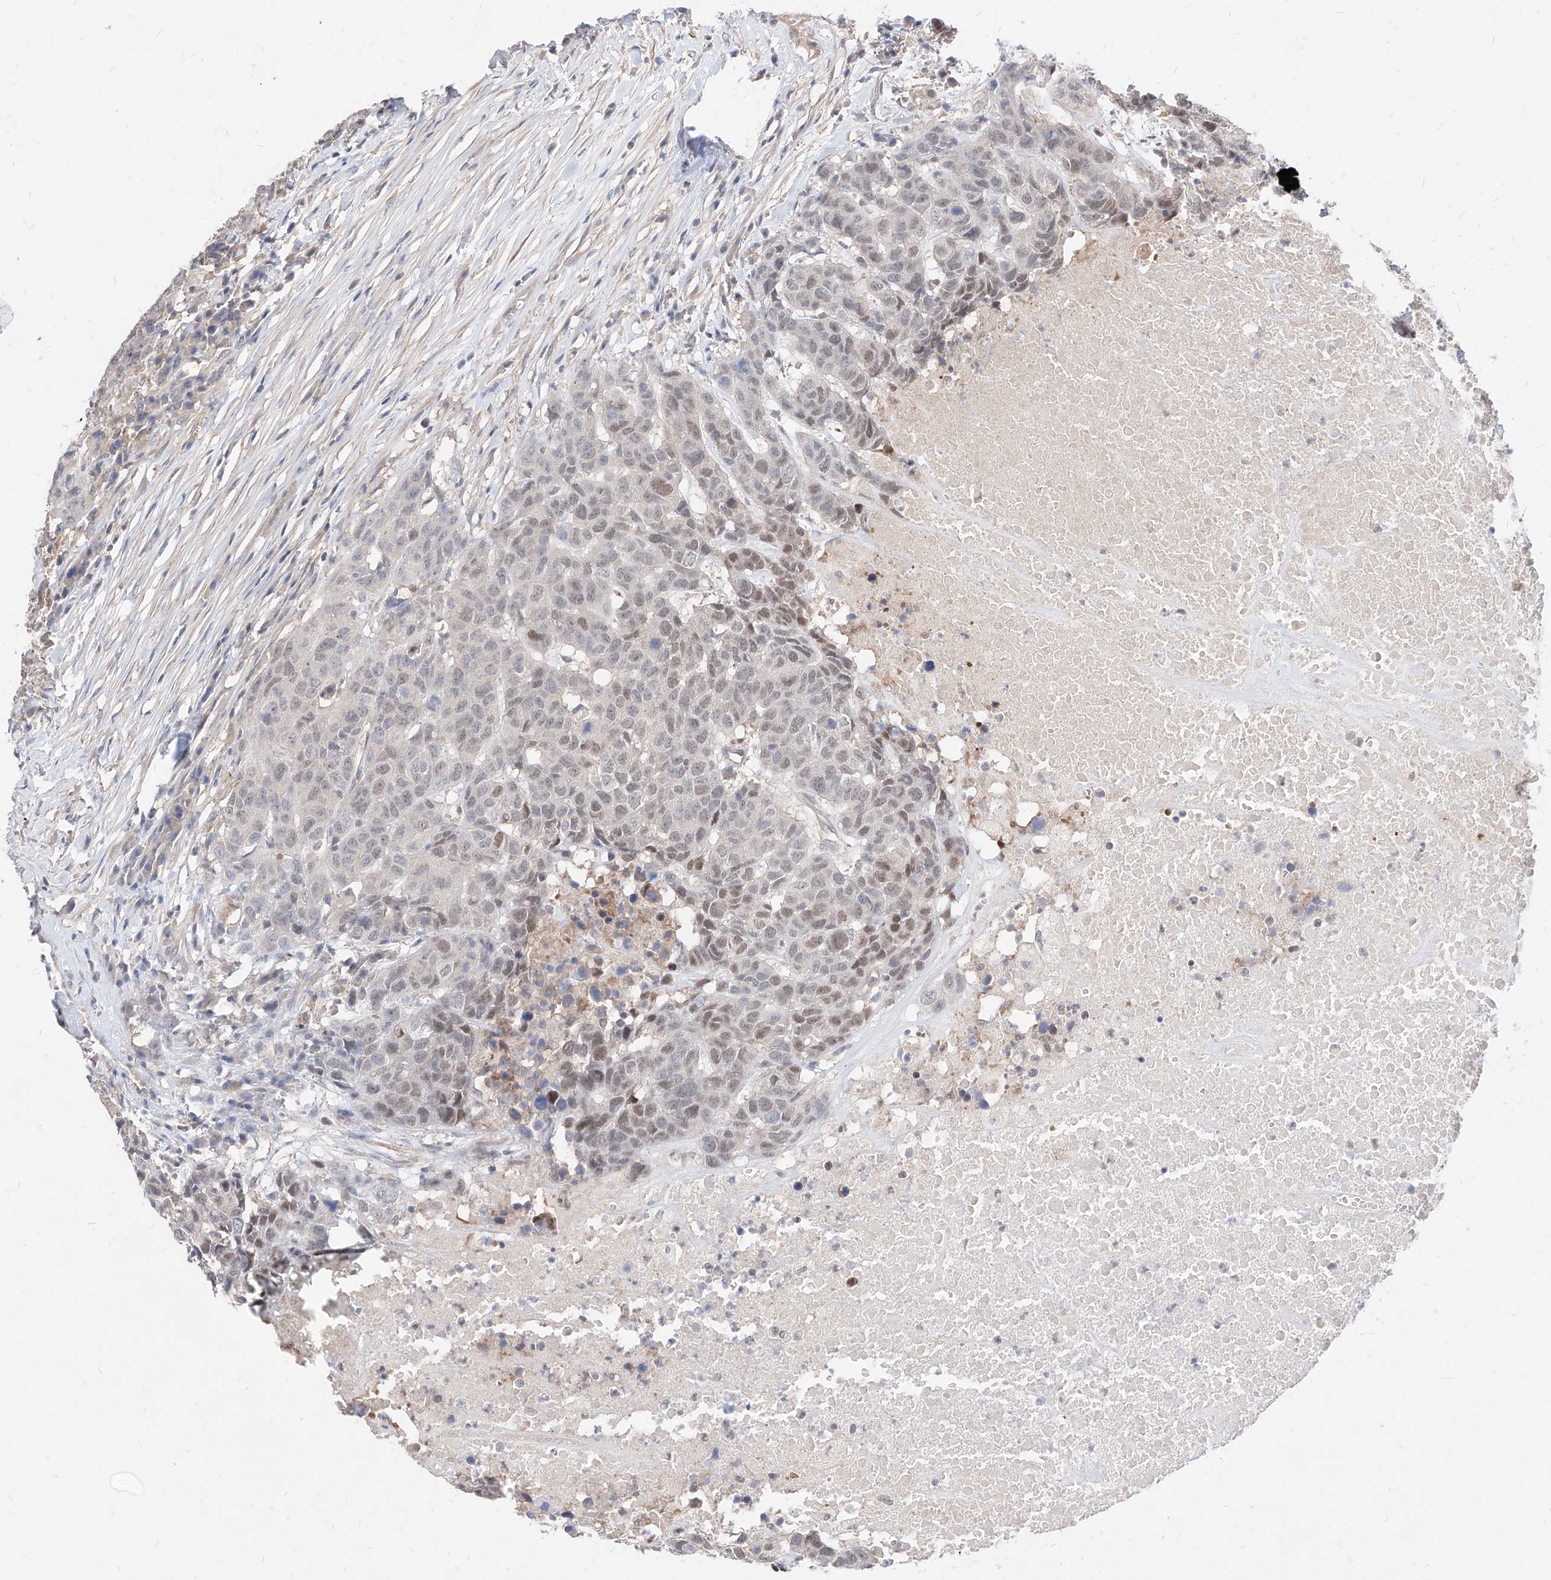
{"staining": {"intensity": "weak", "quantity": "<25%", "location": "nuclear"}, "tissue": "head and neck cancer", "cell_type": "Tumor cells", "image_type": "cancer", "snomed": [{"axis": "morphology", "description": "Squamous cell carcinoma, NOS"}, {"axis": "topography", "description": "Head-Neck"}], "caption": "High magnification brightfield microscopy of squamous cell carcinoma (head and neck) stained with DAB (brown) and counterstained with hematoxylin (blue): tumor cells show no significant positivity.", "gene": "TSNAX", "patient": {"sex": "male", "age": 66}}